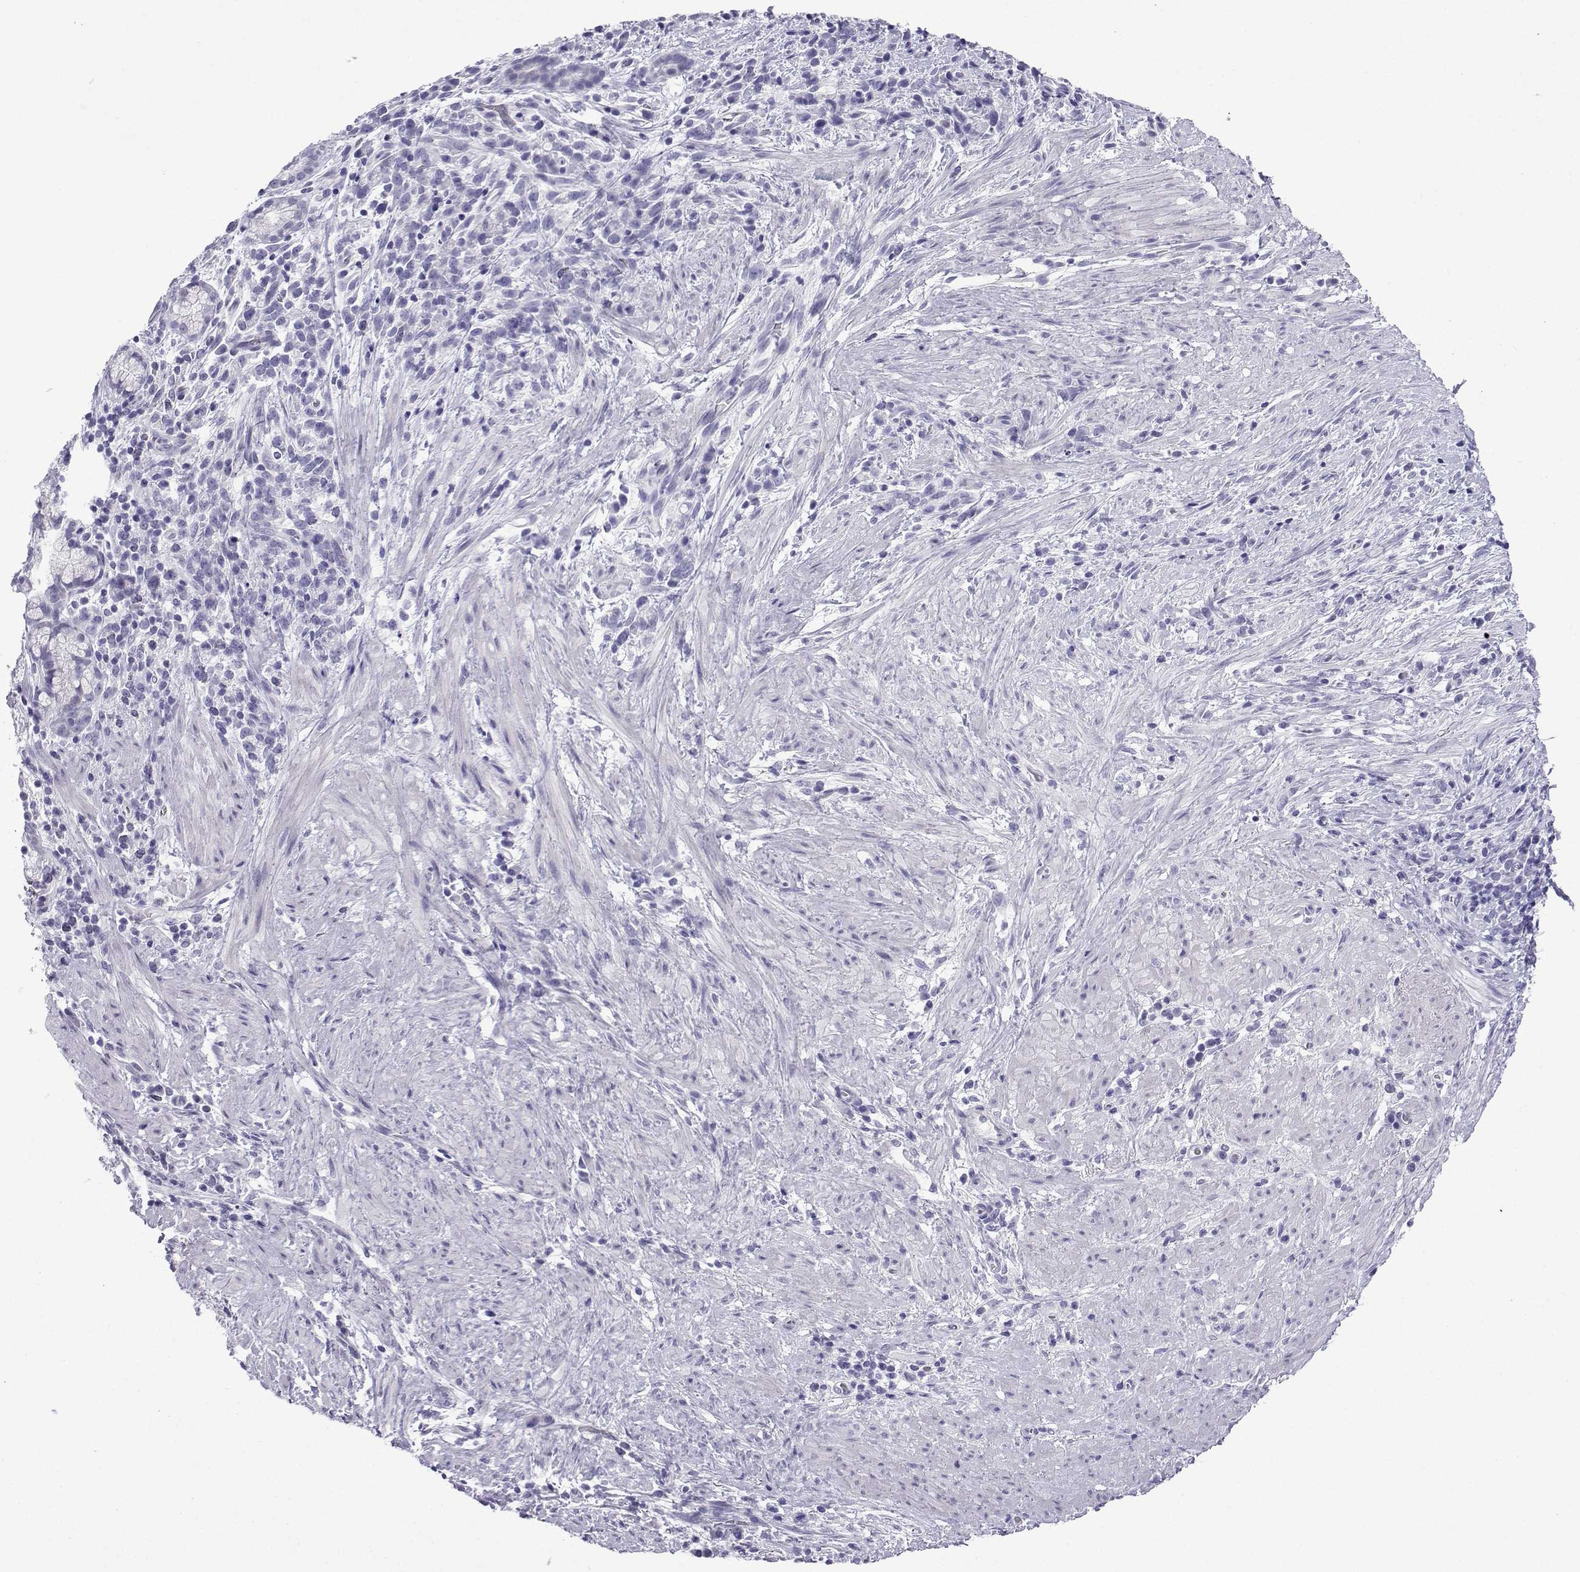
{"staining": {"intensity": "negative", "quantity": "none", "location": "none"}, "tissue": "stomach cancer", "cell_type": "Tumor cells", "image_type": "cancer", "snomed": [{"axis": "morphology", "description": "Adenocarcinoma, NOS"}, {"axis": "topography", "description": "Stomach"}], "caption": "Protein analysis of stomach adenocarcinoma displays no significant staining in tumor cells.", "gene": "TRIM46", "patient": {"sex": "female", "age": 57}}